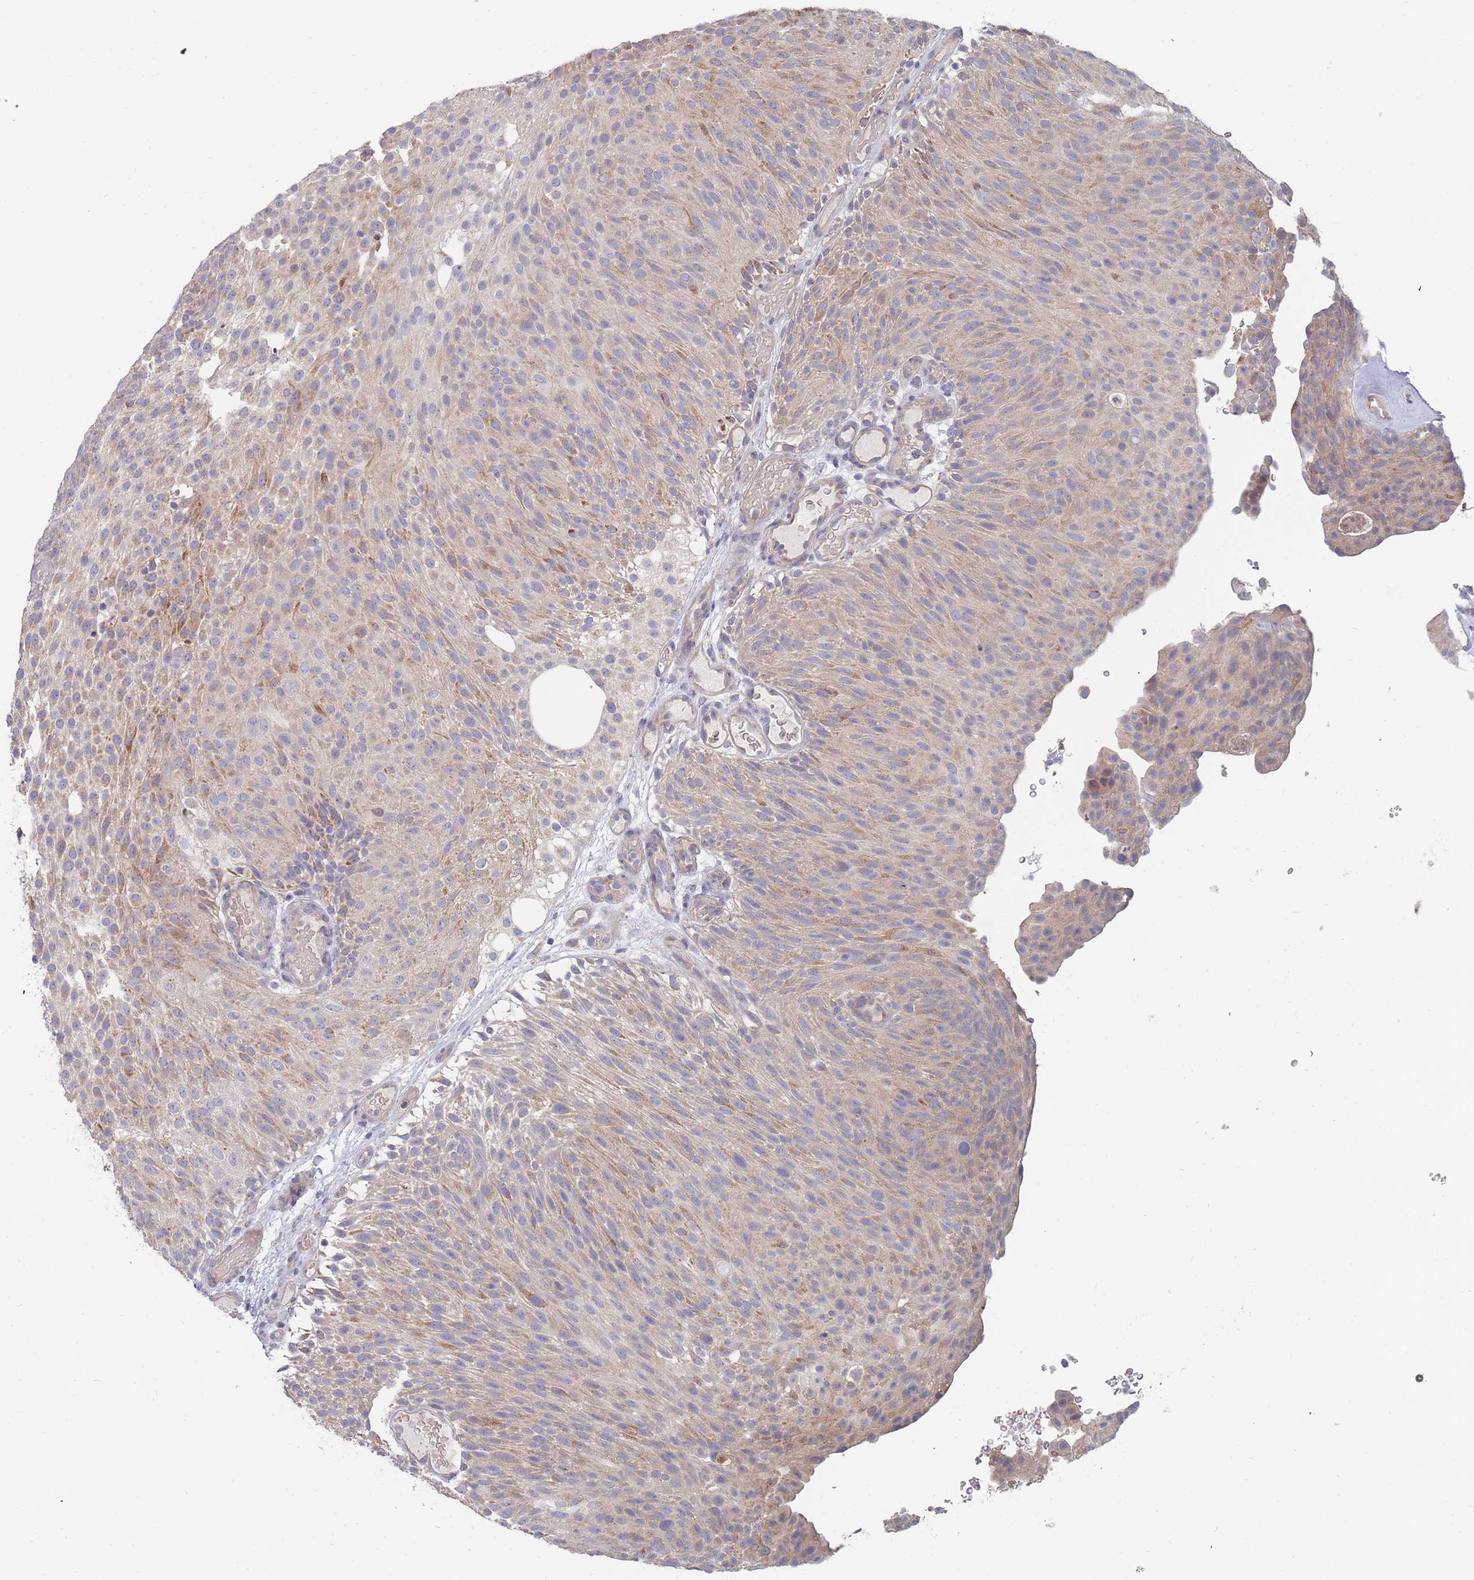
{"staining": {"intensity": "moderate", "quantity": "25%-75%", "location": "cytoplasmic/membranous"}, "tissue": "urothelial cancer", "cell_type": "Tumor cells", "image_type": "cancer", "snomed": [{"axis": "morphology", "description": "Urothelial carcinoma, Low grade"}, {"axis": "topography", "description": "Urinary bladder"}], "caption": "Moderate cytoplasmic/membranous expression for a protein is appreciated in approximately 25%-75% of tumor cells of low-grade urothelial carcinoma using IHC.", "gene": "NUB1", "patient": {"sex": "male", "age": 78}}